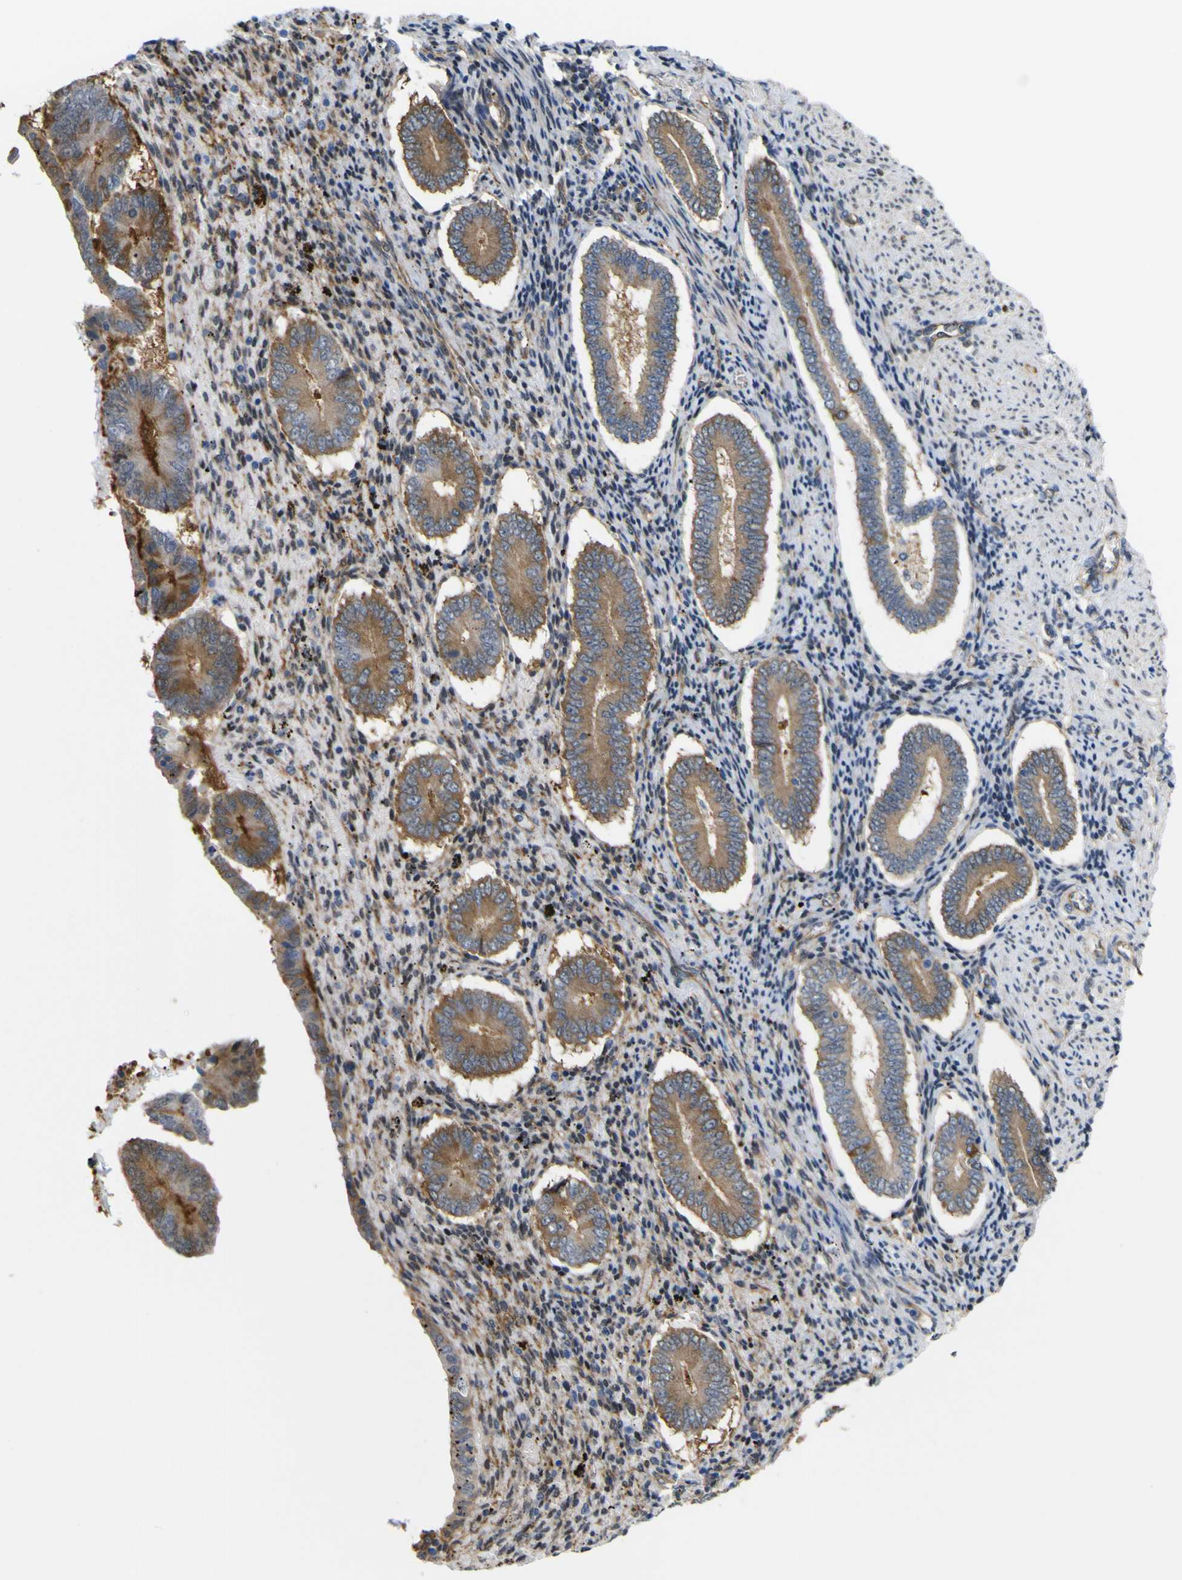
{"staining": {"intensity": "moderate", "quantity": "25%-75%", "location": "cytoplasmic/membranous"}, "tissue": "endometrium", "cell_type": "Cells in endometrial stroma", "image_type": "normal", "snomed": [{"axis": "morphology", "description": "Normal tissue, NOS"}, {"axis": "topography", "description": "Endometrium"}], "caption": "DAB (3,3'-diaminobenzidine) immunohistochemical staining of unremarkable human endometrium shows moderate cytoplasmic/membranous protein staining in approximately 25%-75% of cells in endometrial stroma.", "gene": "JPH1", "patient": {"sex": "female", "age": 42}}